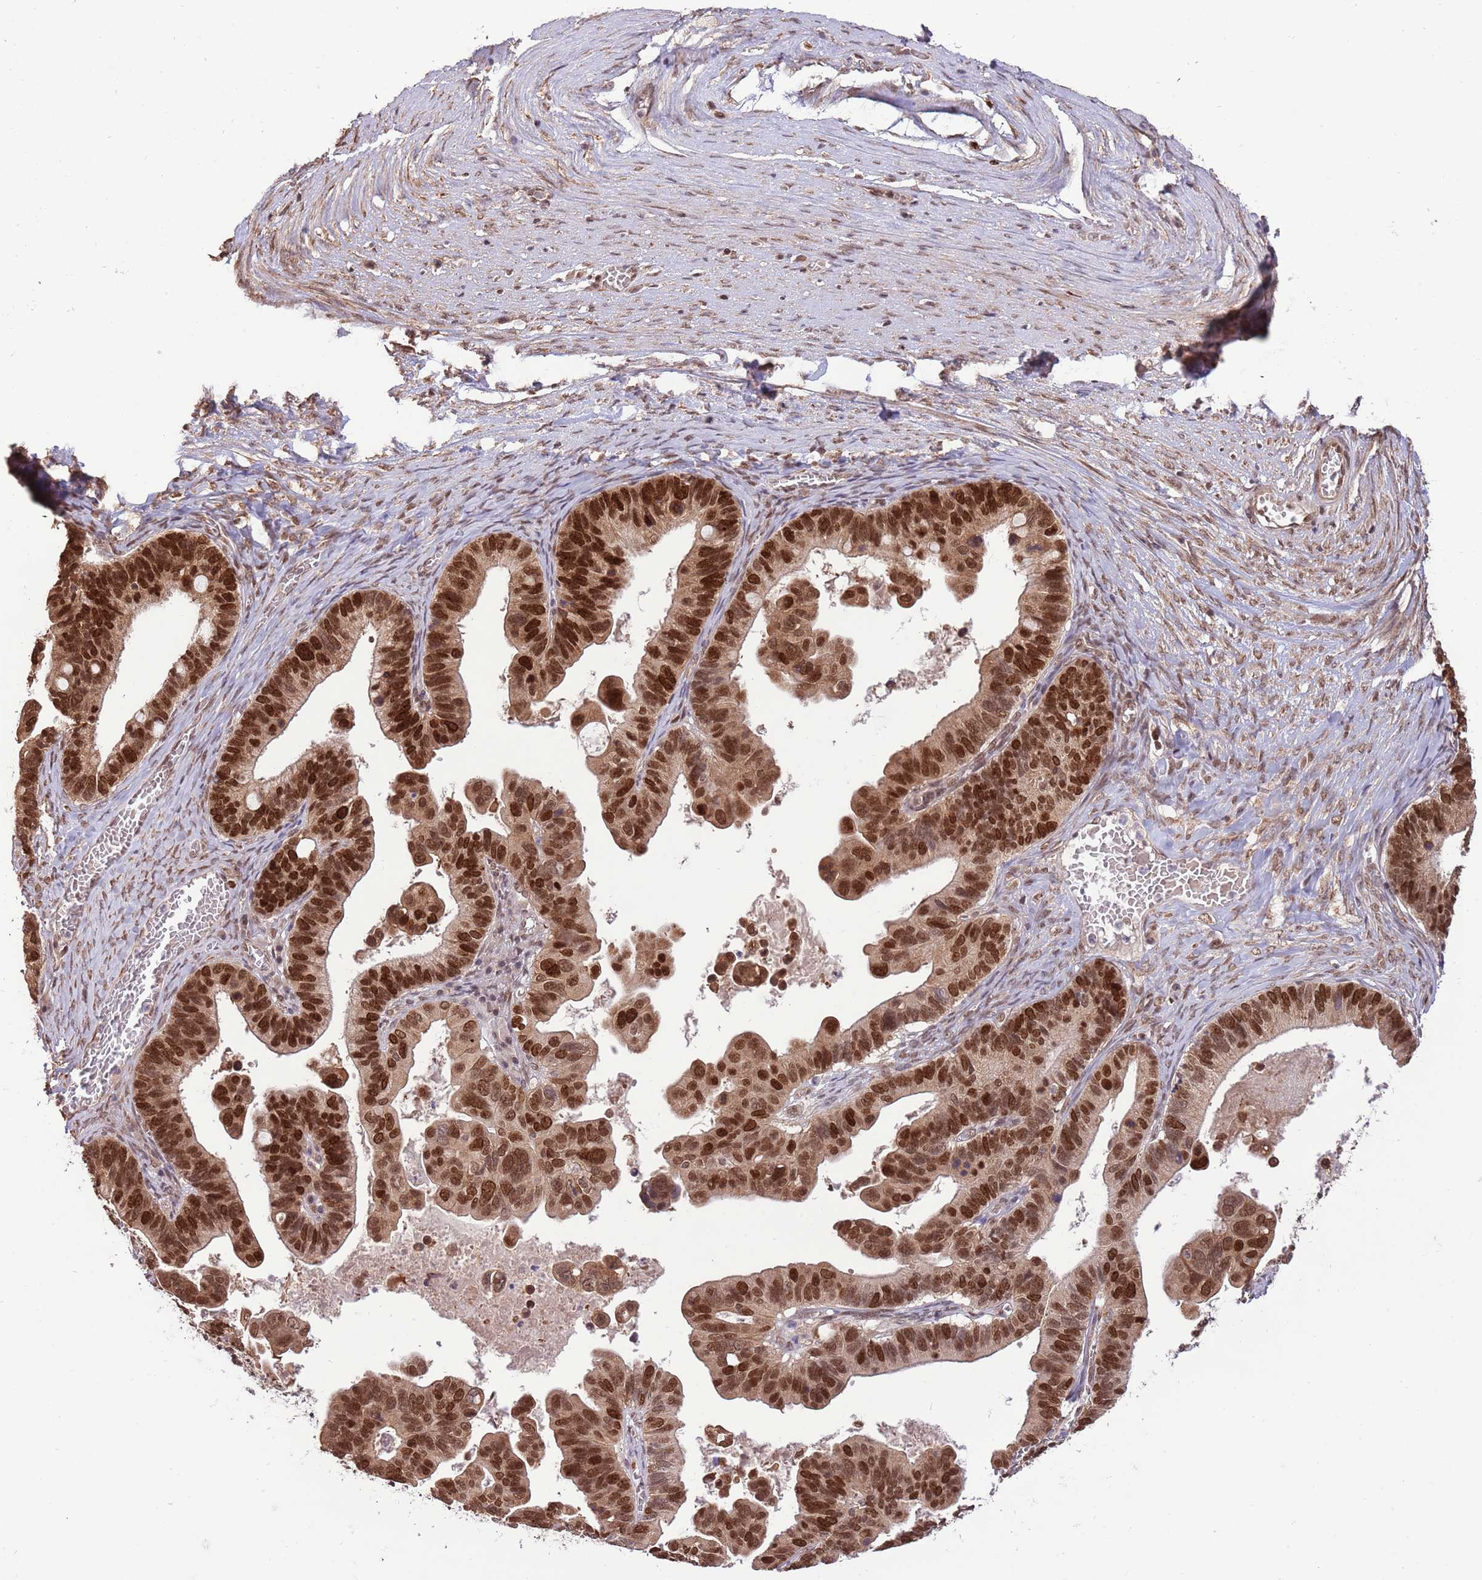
{"staining": {"intensity": "strong", "quantity": ">75%", "location": "nuclear"}, "tissue": "ovarian cancer", "cell_type": "Tumor cells", "image_type": "cancer", "snomed": [{"axis": "morphology", "description": "Cystadenocarcinoma, serous, NOS"}, {"axis": "topography", "description": "Ovary"}], "caption": "Immunohistochemical staining of human serous cystadenocarcinoma (ovarian) shows strong nuclear protein positivity in about >75% of tumor cells.", "gene": "RIF1", "patient": {"sex": "female", "age": 56}}